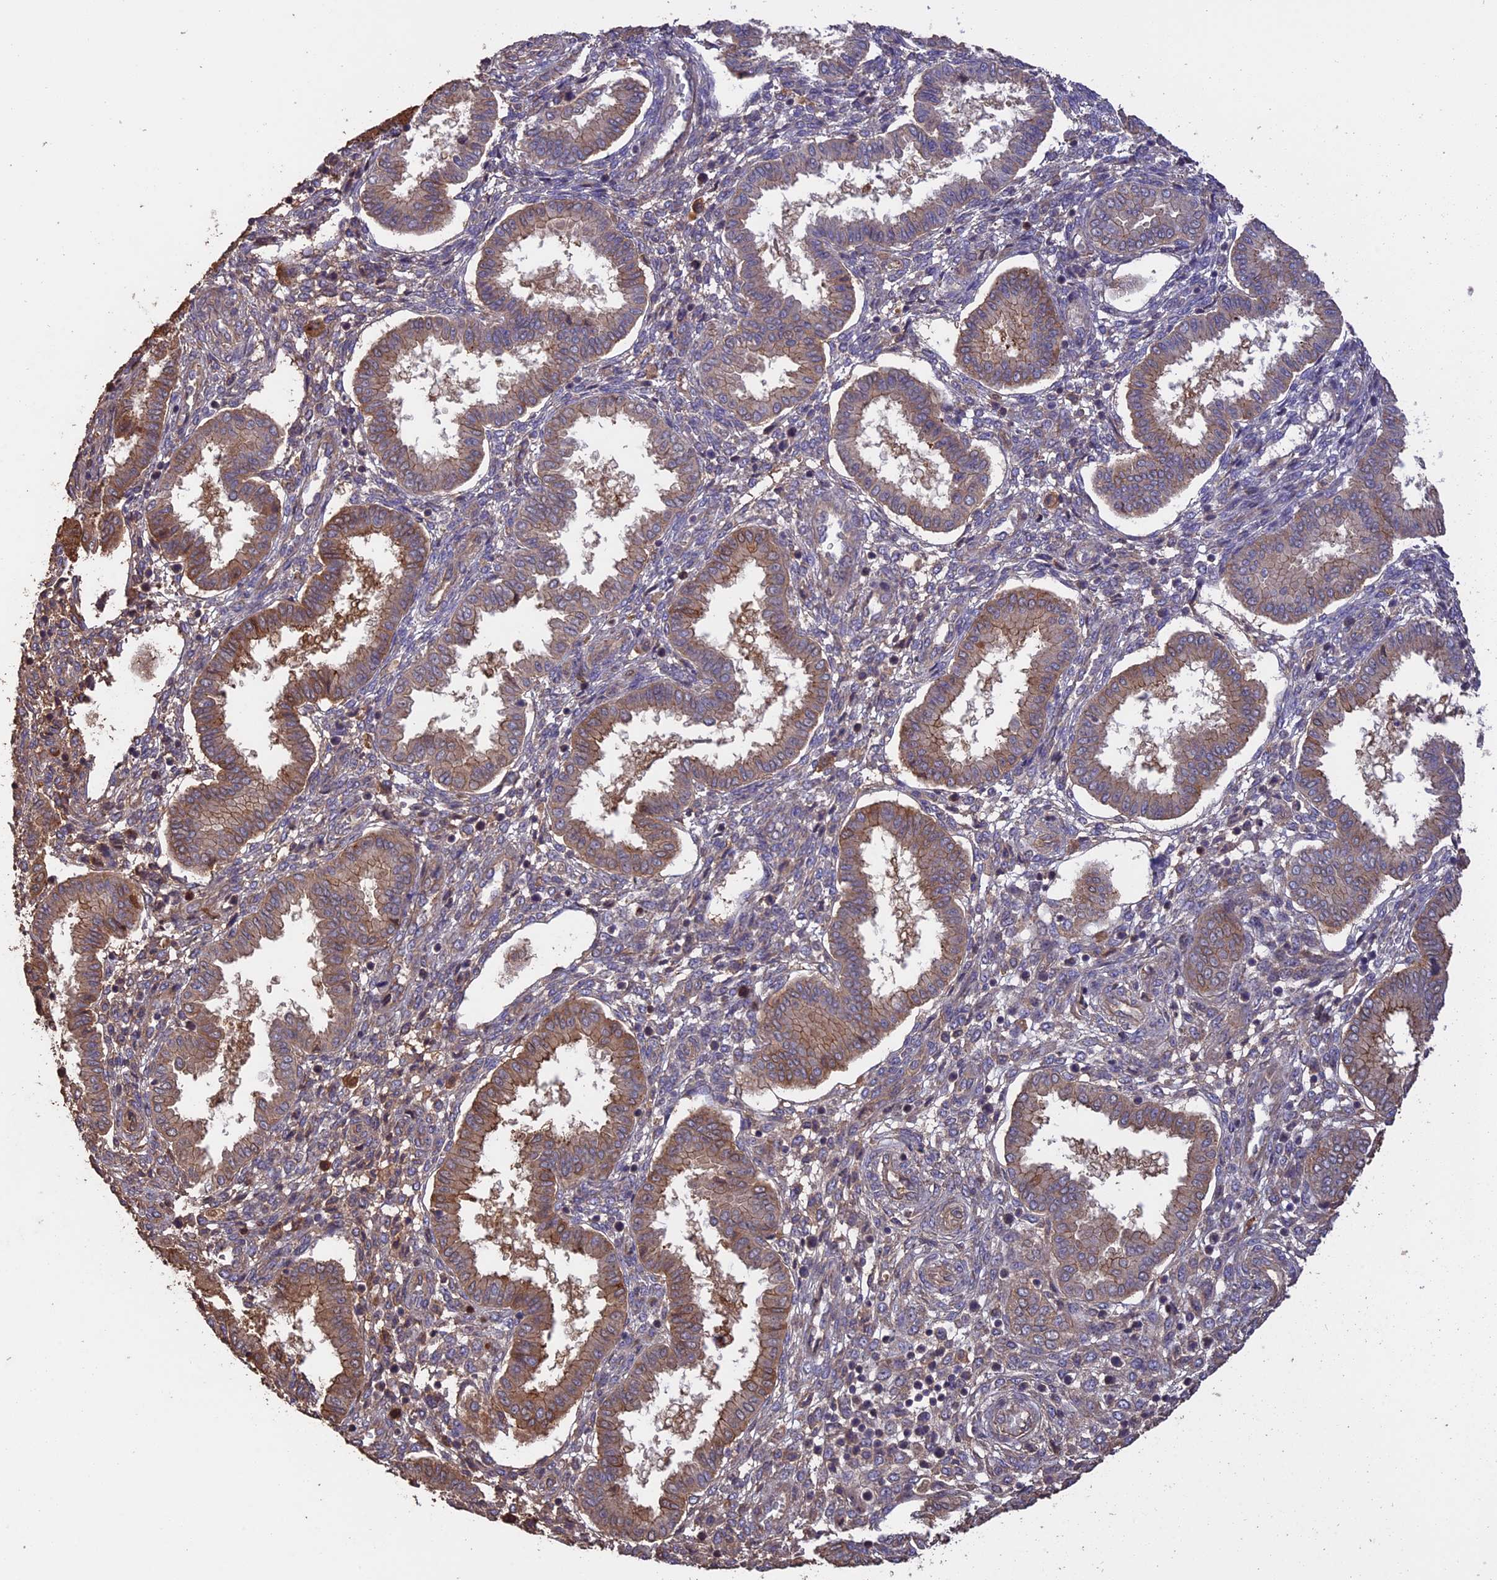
{"staining": {"intensity": "weak", "quantity": "25%-75%", "location": "cytoplasmic/membranous"}, "tissue": "endometrium", "cell_type": "Cells in endometrial stroma", "image_type": "normal", "snomed": [{"axis": "morphology", "description": "Normal tissue, NOS"}, {"axis": "topography", "description": "Endometrium"}], "caption": "Brown immunohistochemical staining in benign endometrium exhibits weak cytoplasmic/membranous staining in approximately 25%-75% of cells in endometrial stroma. (DAB = brown stain, brightfield microscopy at high magnification).", "gene": "RASAL1", "patient": {"sex": "female", "age": 24}}